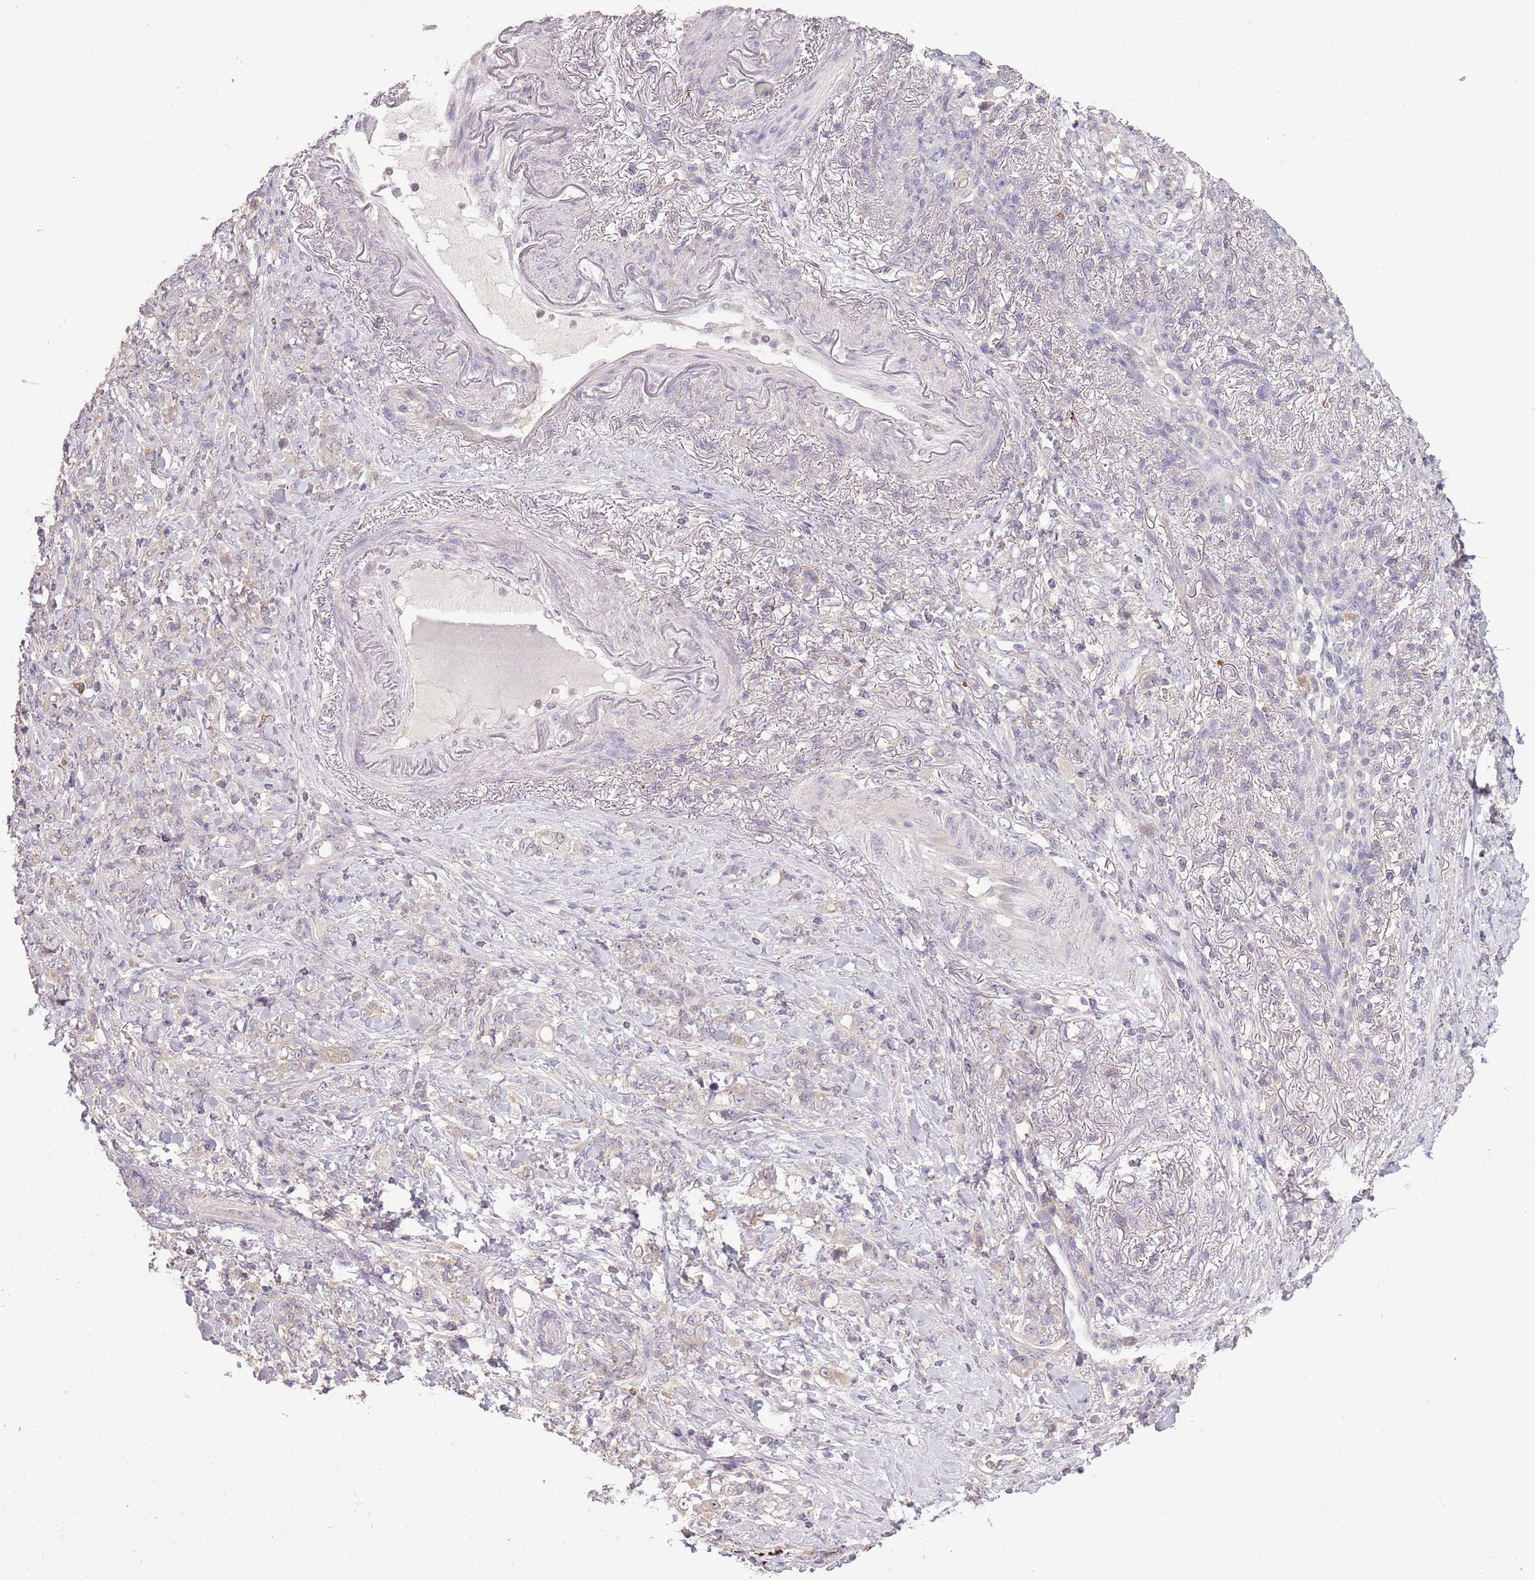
{"staining": {"intensity": "negative", "quantity": "none", "location": "none"}, "tissue": "stomach cancer", "cell_type": "Tumor cells", "image_type": "cancer", "snomed": [{"axis": "morphology", "description": "Normal tissue, NOS"}, {"axis": "morphology", "description": "Adenocarcinoma, NOS"}, {"axis": "topography", "description": "Stomach"}], "caption": "Immunohistochemistry (IHC) histopathology image of adenocarcinoma (stomach) stained for a protein (brown), which demonstrates no expression in tumor cells.", "gene": "TEKT4", "patient": {"sex": "female", "age": 79}}